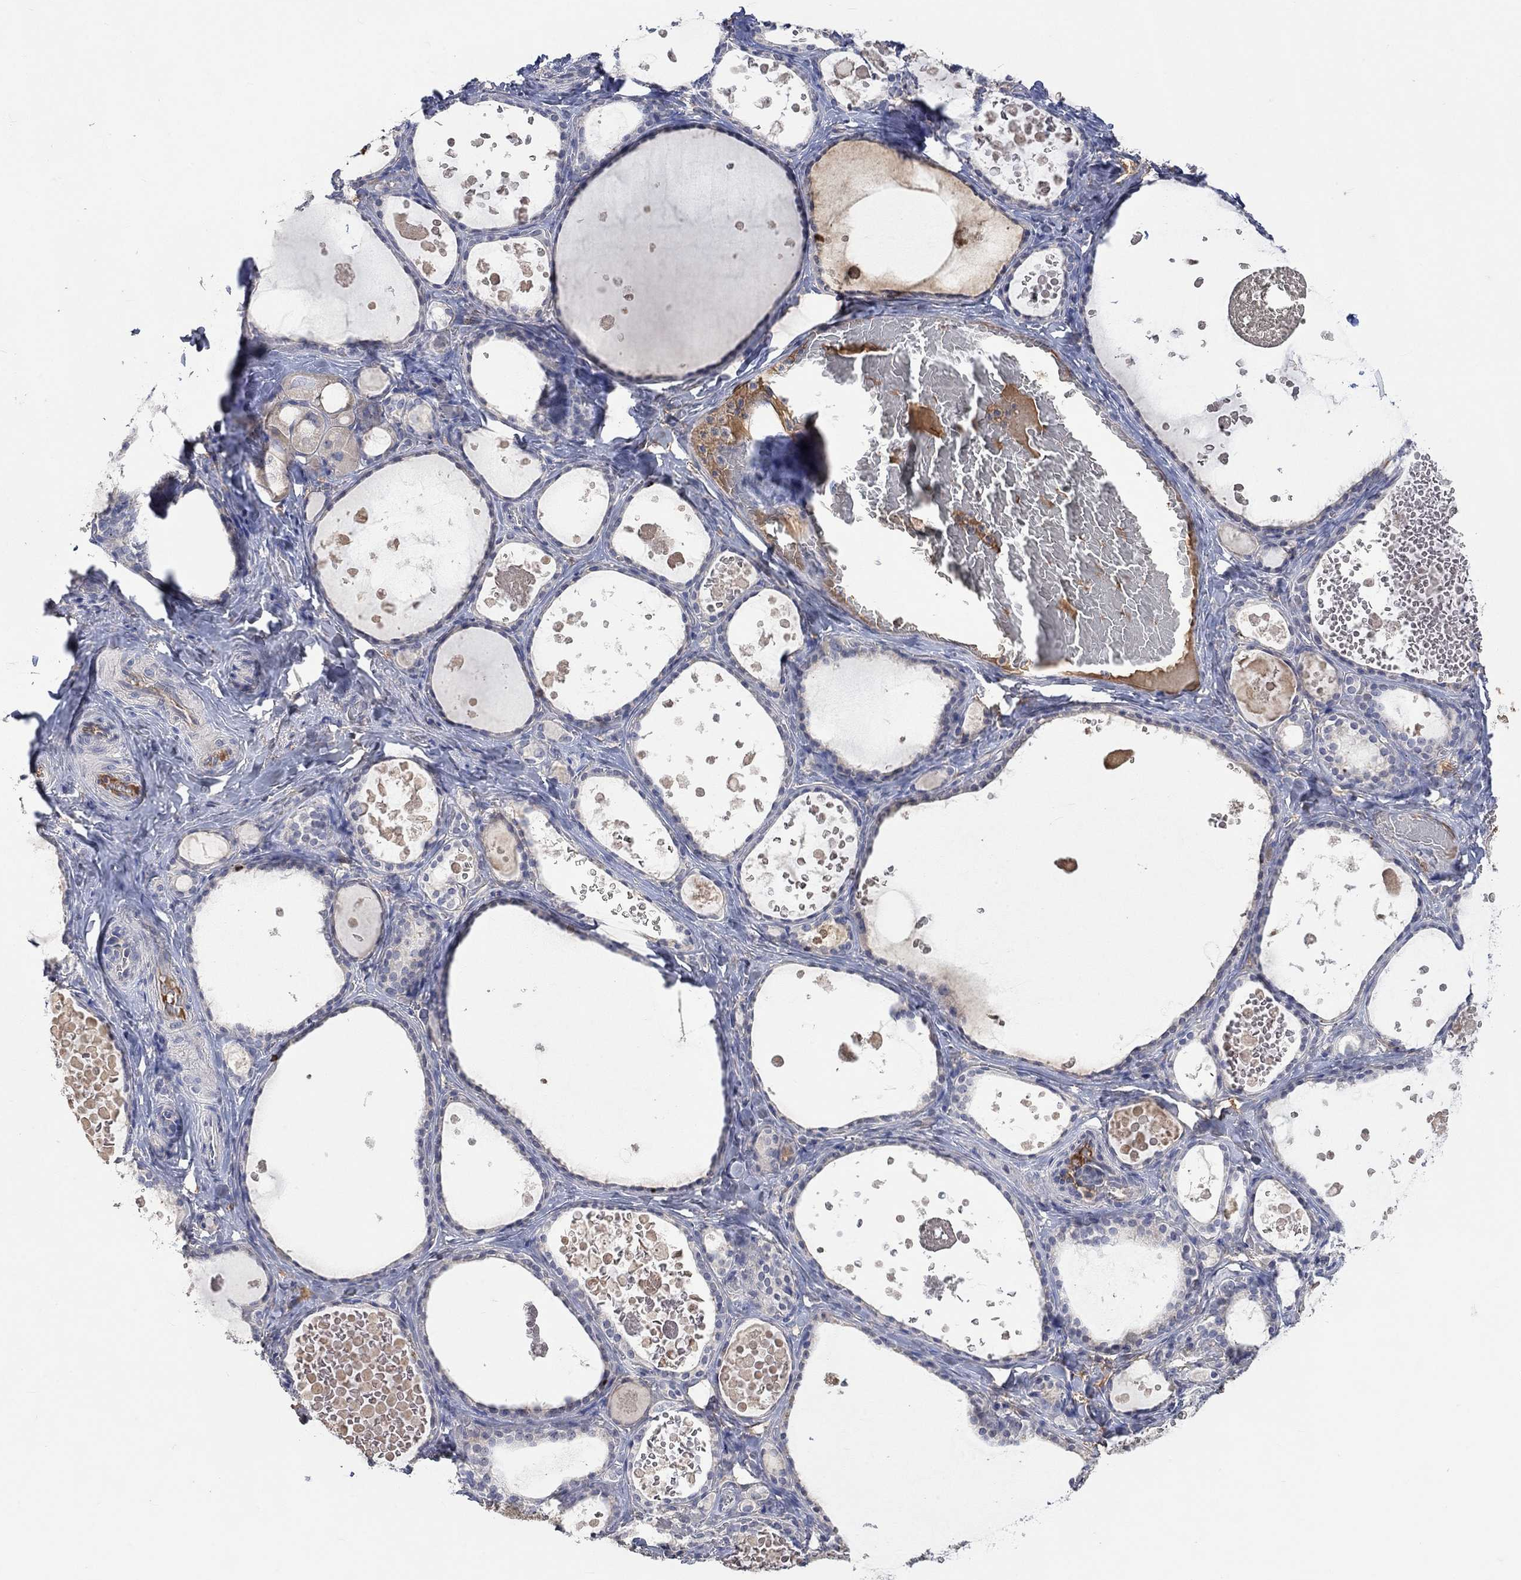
{"staining": {"intensity": "negative", "quantity": "none", "location": "none"}, "tissue": "thyroid gland", "cell_type": "Glandular cells", "image_type": "normal", "snomed": [{"axis": "morphology", "description": "Normal tissue, NOS"}, {"axis": "topography", "description": "Thyroid gland"}], "caption": "Image shows no significant protein staining in glandular cells of unremarkable thyroid gland. (DAB (3,3'-diaminobenzidine) IHC visualized using brightfield microscopy, high magnification).", "gene": "MSTN", "patient": {"sex": "female", "age": 56}}